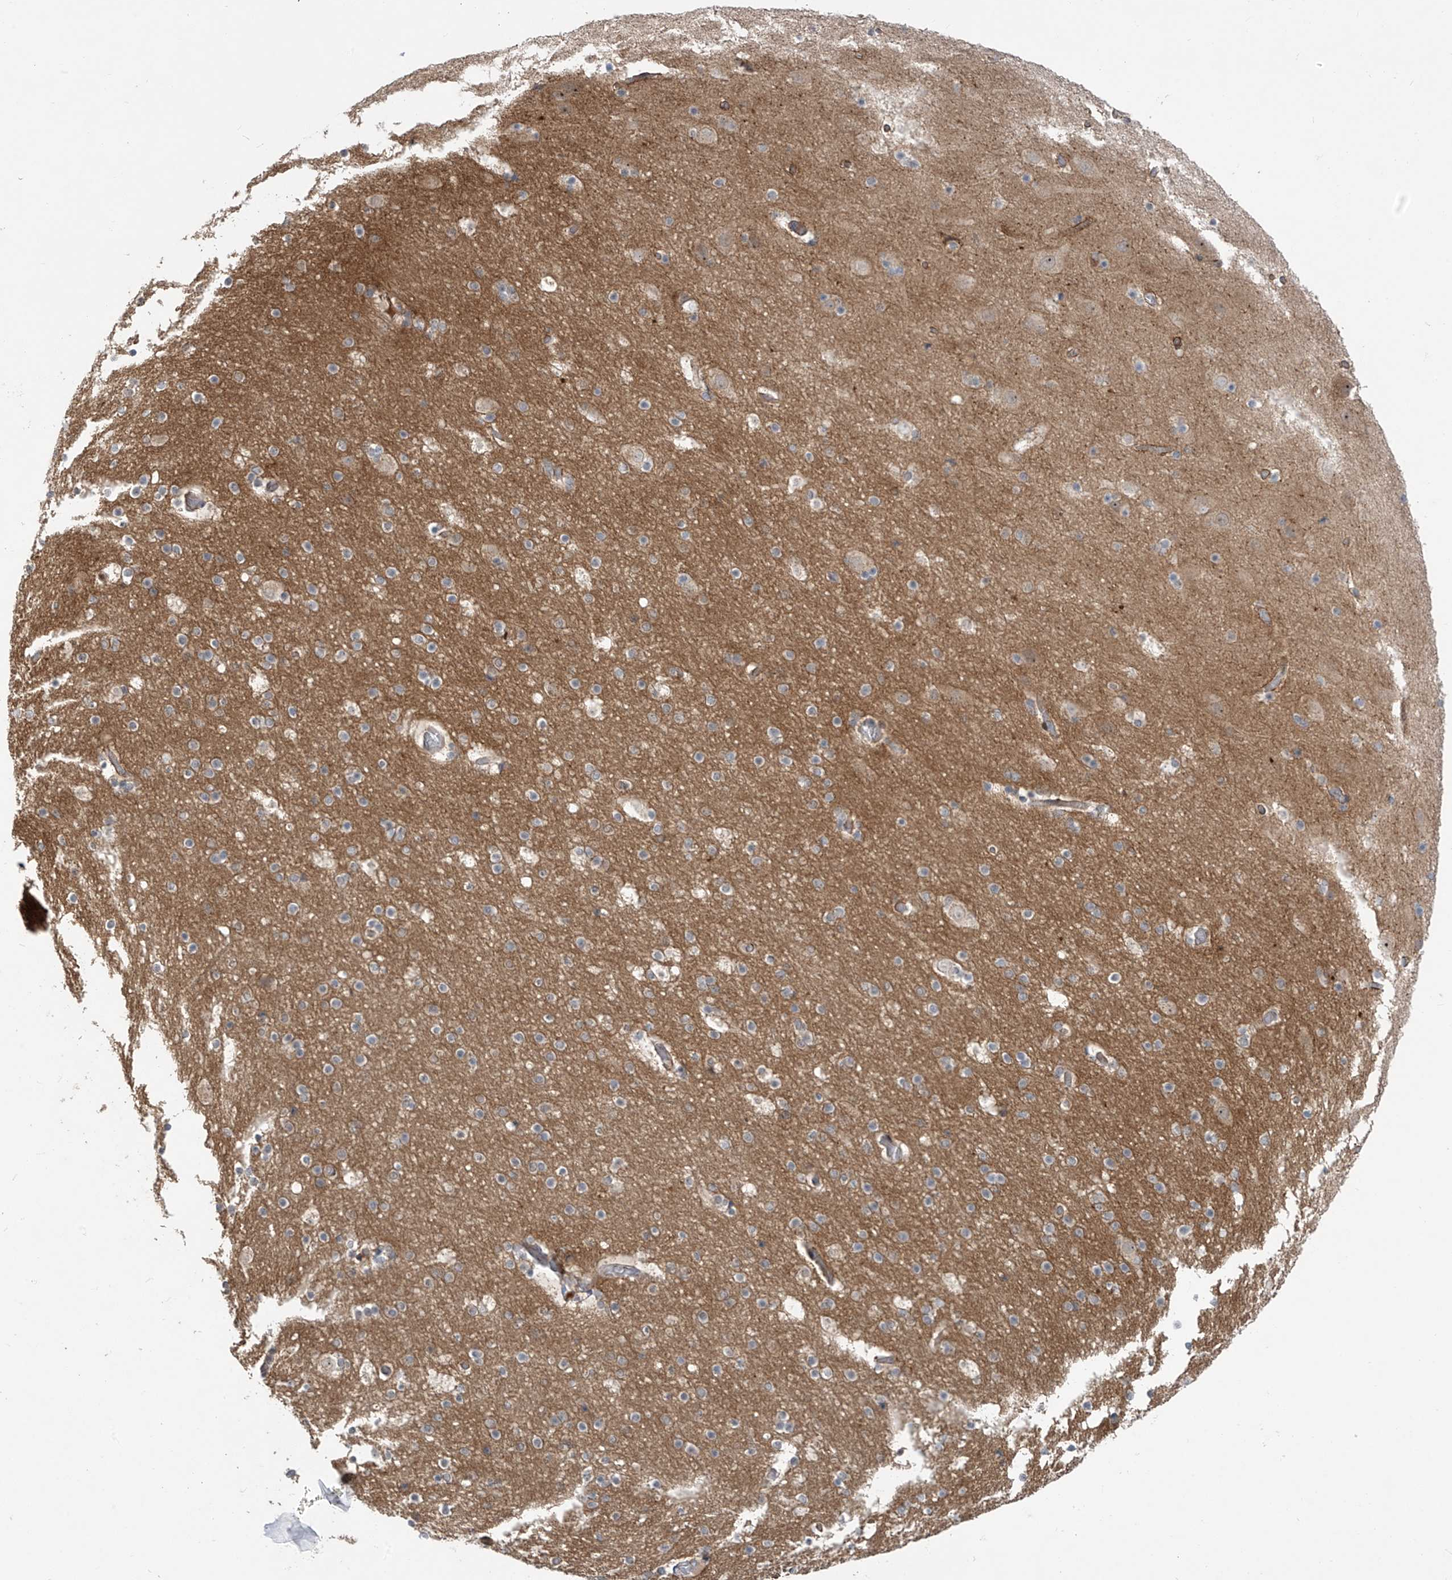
{"staining": {"intensity": "moderate", "quantity": ">75%", "location": "cytoplasmic/membranous"}, "tissue": "cerebral cortex", "cell_type": "Endothelial cells", "image_type": "normal", "snomed": [{"axis": "morphology", "description": "Normal tissue, NOS"}, {"axis": "topography", "description": "Cerebral cortex"}], "caption": "A brown stain highlights moderate cytoplasmic/membranous expression of a protein in endothelial cells of benign human cerebral cortex.", "gene": "KATNIP", "patient": {"sex": "male", "age": 57}}